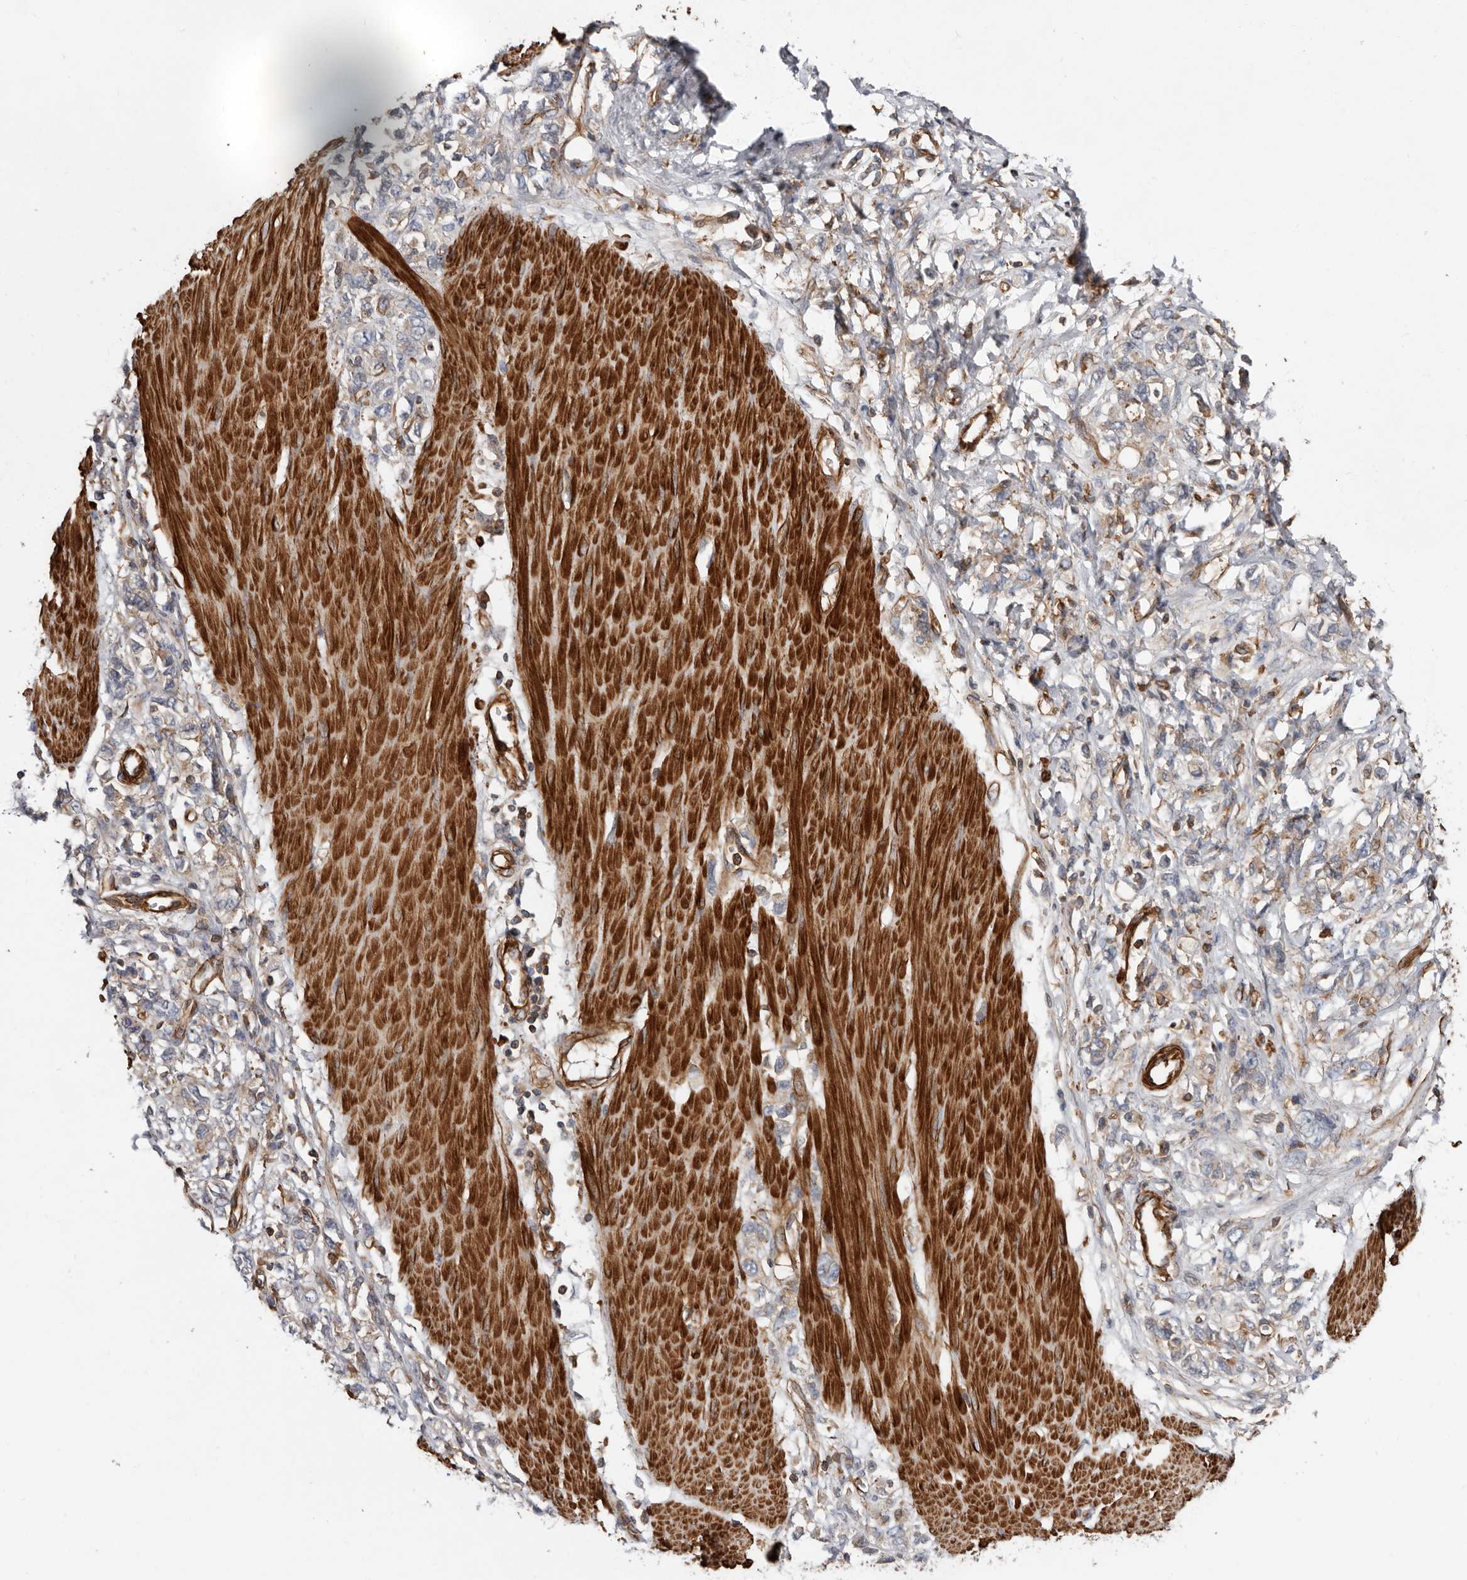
{"staining": {"intensity": "weak", "quantity": "25%-75%", "location": "cytoplasmic/membranous"}, "tissue": "stomach cancer", "cell_type": "Tumor cells", "image_type": "cancer", "snomed": [{"axis": "morphology", "description": "Adenocarcinoma, NOS"}, {"axis": "topography", "description": "Stomach"}], "caption": "There is low levels of weak cytoplasmic/membranous expression in tumor cells of stomach adenocarcinoma, as demonstrated by immunohistochemical staining (brown color).", "gene": "TMC7", "patient": {"sex": "female", "age": 76}}